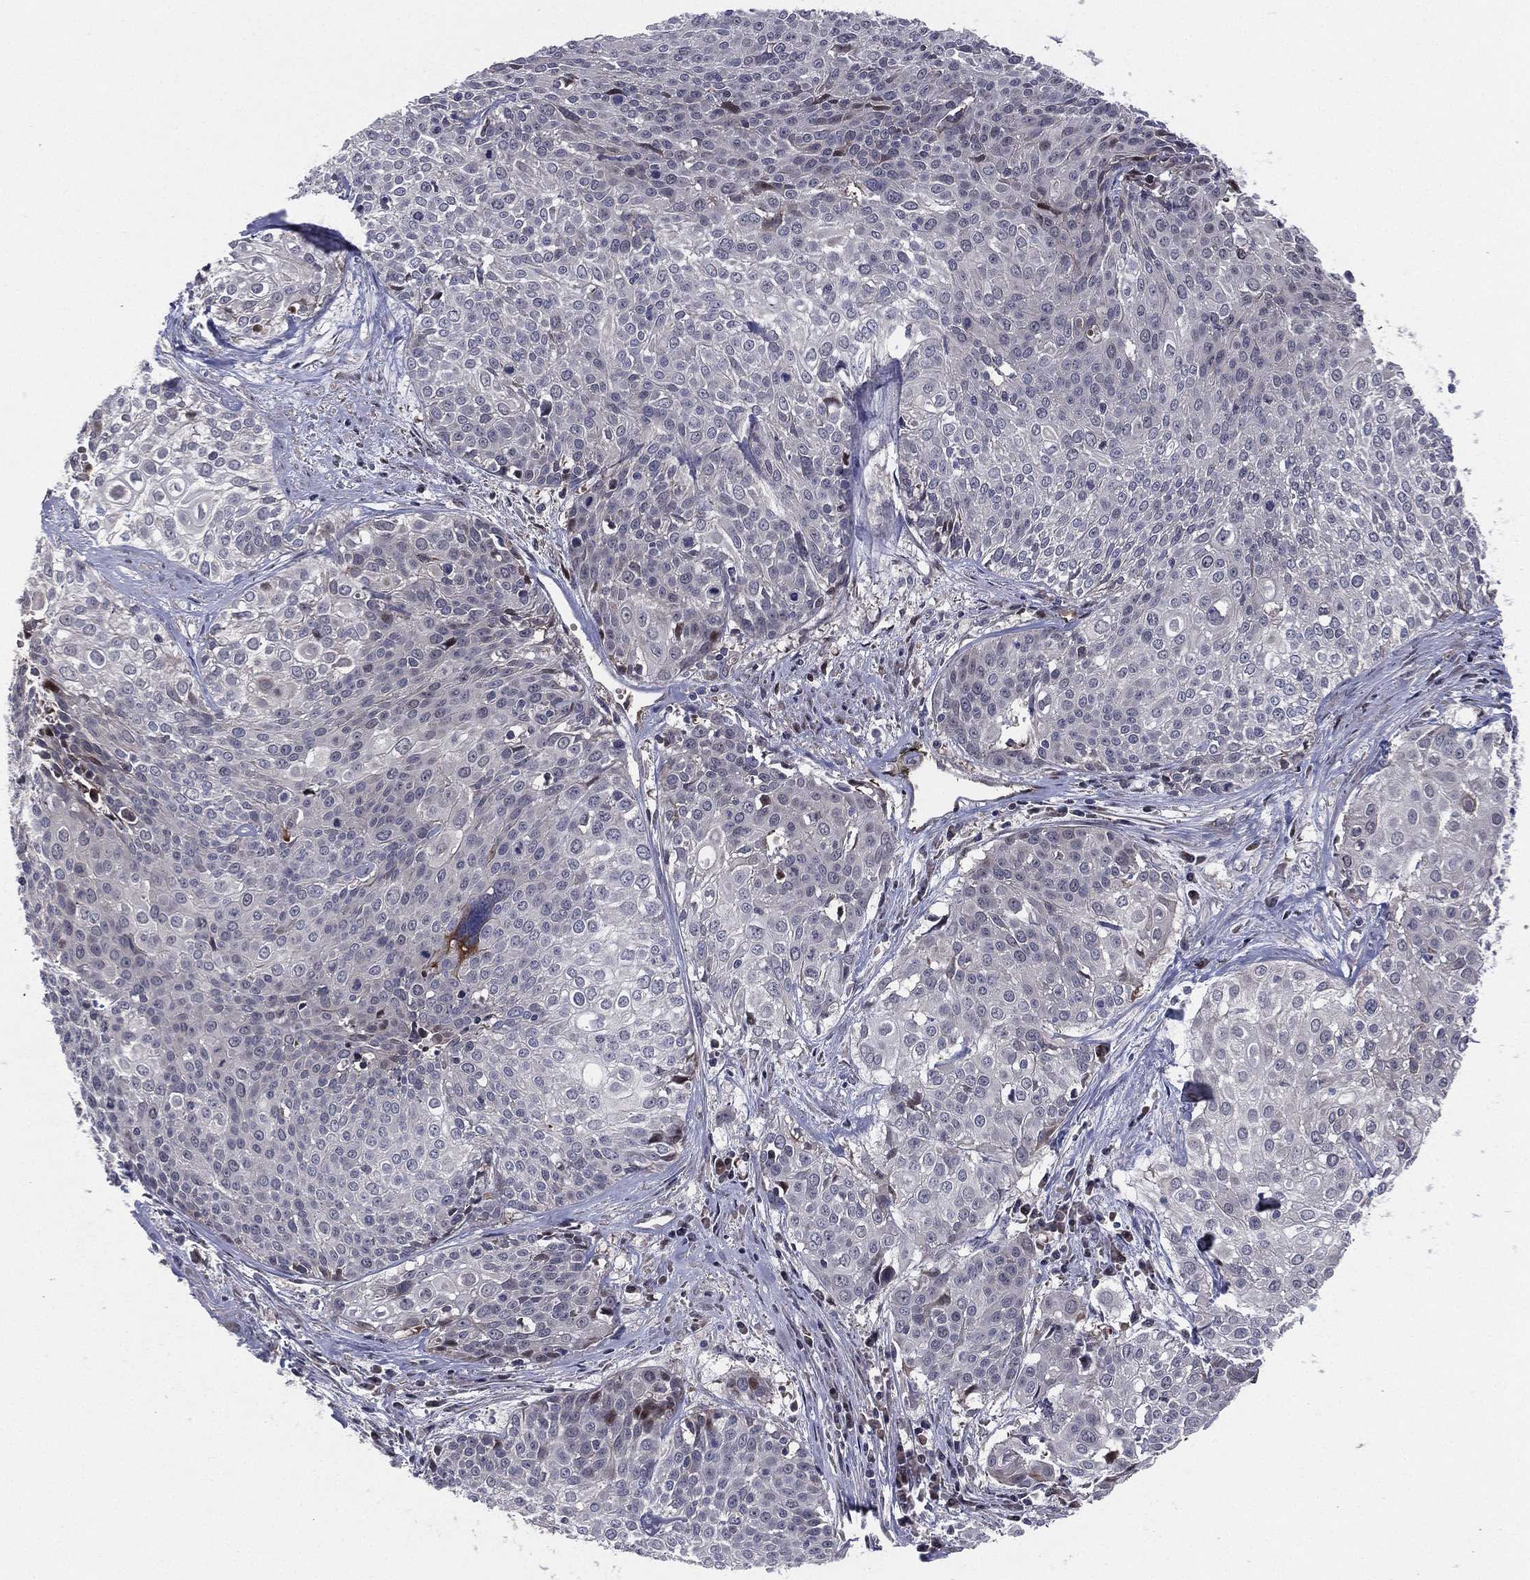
{"staining": {"intensity": "negative", "quantity": "none", "location": "none"}, "tissue": "cervical cancer", "cell_type": "Tumor cells", "image_type": "cancer", "snomed": [{"axis": "morphology", "description": "Squamous cell carcinoma, NOS"}, {"axis": "topography", "description": "Cervix"}], "caption": "Photomicrograph shows no protein expression in tumor cells of cervical cancer (squamous cell carcinoma) tissue.", "gene": "UTP14A", "patient": {"sex": "female", "age": 39}}